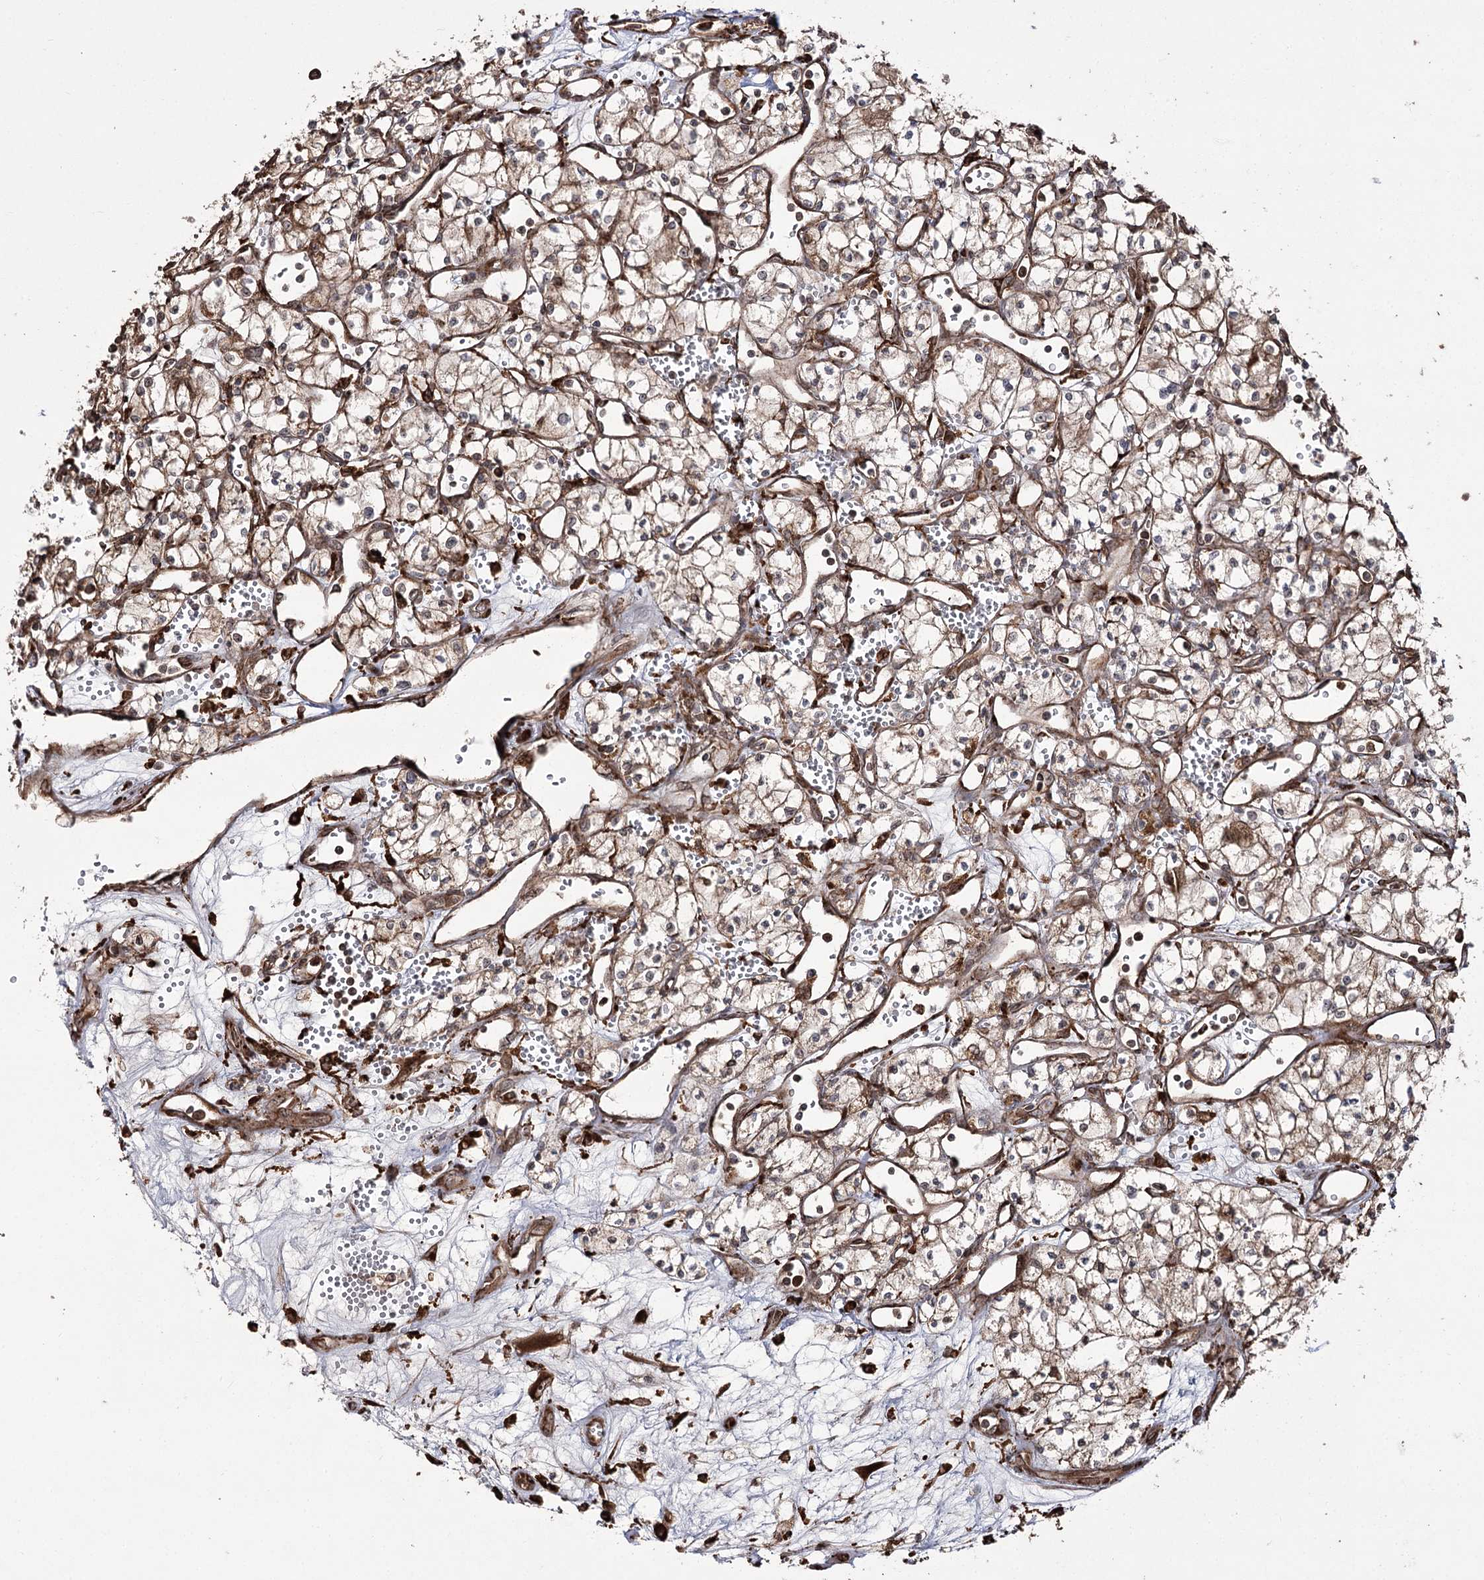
{"staining": {"intensity": "weak", "quantity": ">75%", "location": "cytoplasmic/membranous"}, "tissue": "renal cancer", "cell_type": "Tumor cells", "image_type": "cancer", "snomed": [{"axis": "morphology", "description": "Adenocarcinoma, NOS"}, {"axis": "topography", "description": "Kidney"}], "caption": "Immunohistochemical staining of human renal cancer displays low levels of weak cytoplasmic/membranous staining in approximately >75% of tumor cells. (Brightfield microscopy of DAB IHC at high magnification).", "gene": "FANCL", "patient": {"sex": "male", "age": 59}}